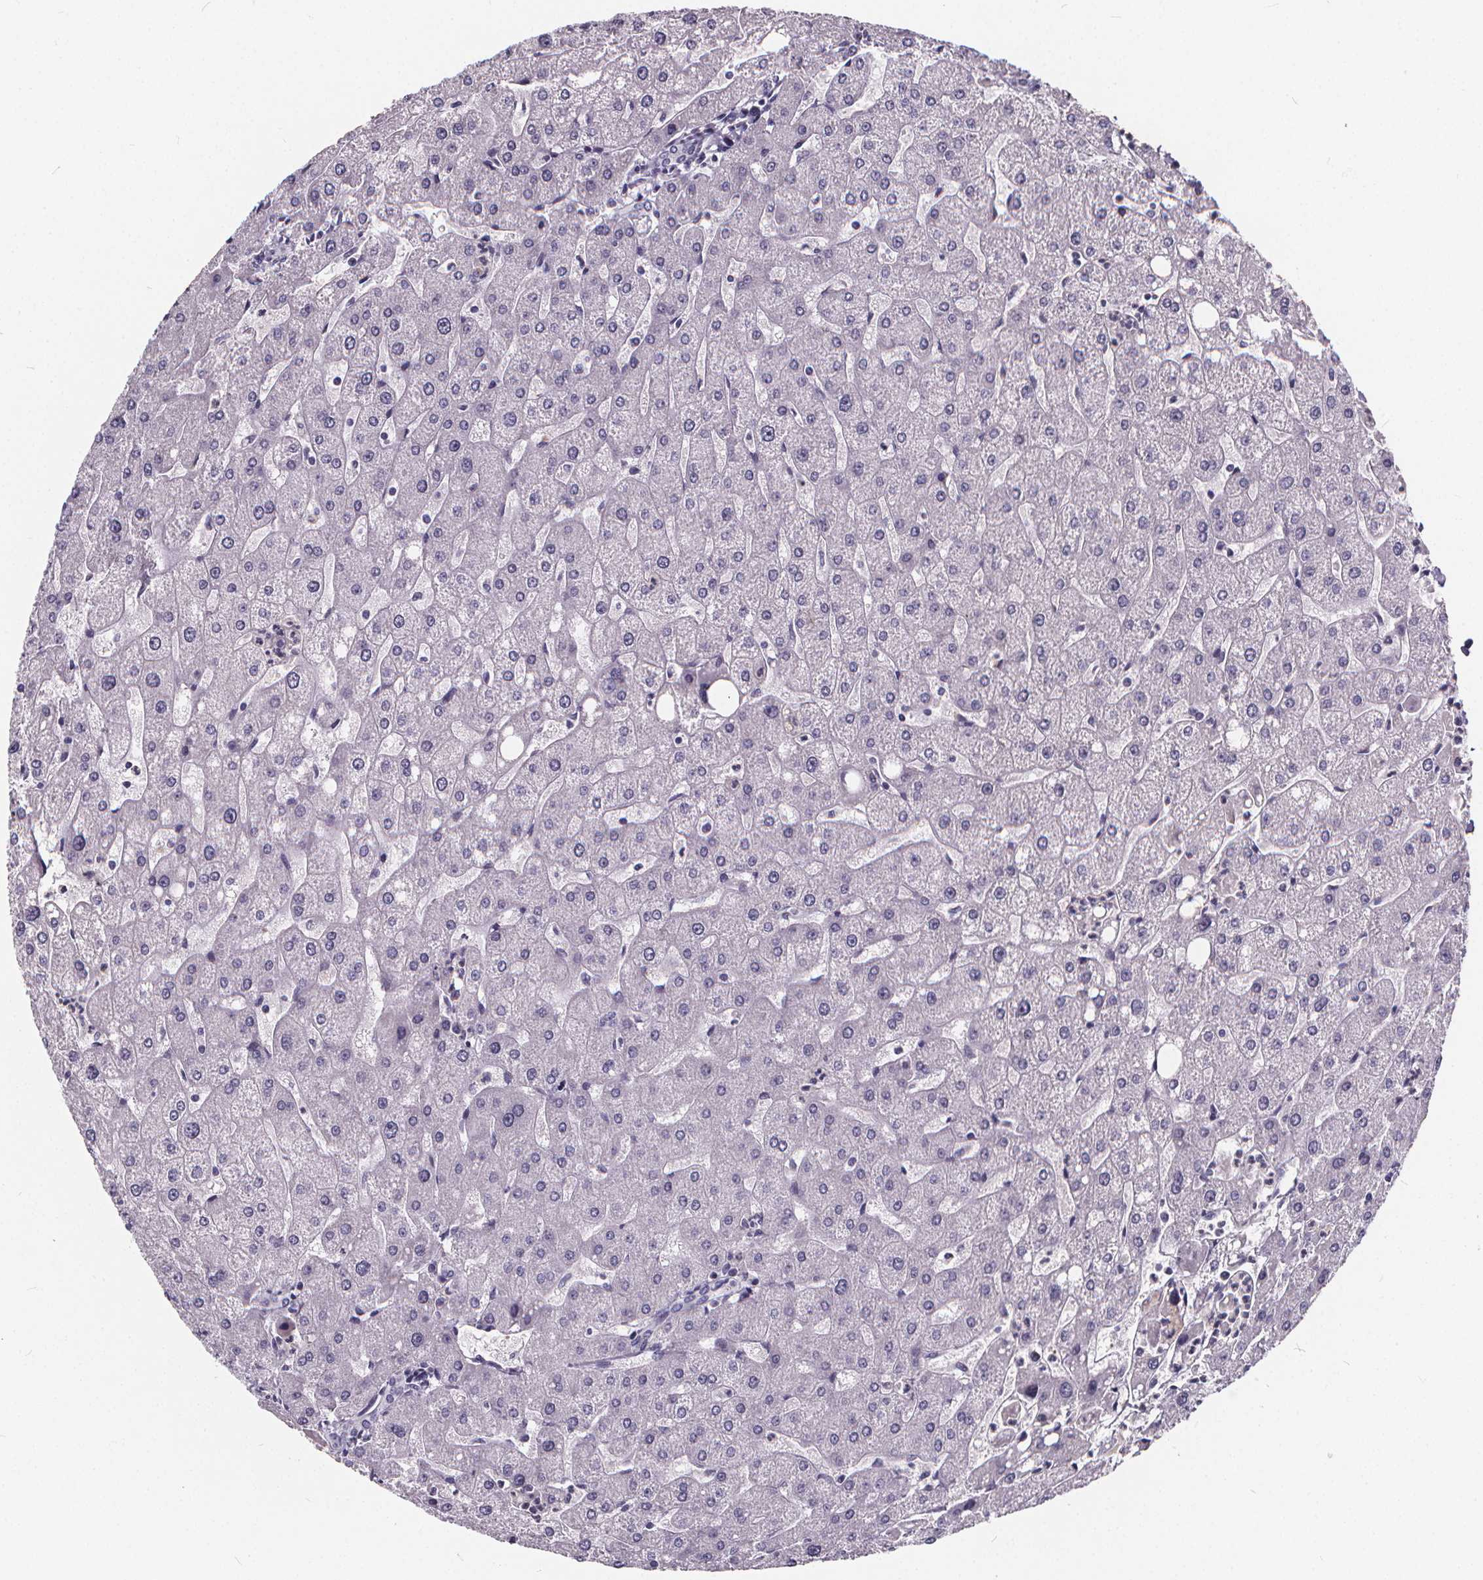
{"staining": {"intensity": "negative", "quantity": "none", "location": "none"}, "tissue": "liver", "cell_type": "Cholangiocytes", "image_type": "normal", "snomed": [{"axis": "morphology", "description": "Normal tissue, NOS"}, {"axis": "topography", "description": "Liver"}], "caption": "The micrograph exhibits no staining of cholangiocytes in unremarkable liver. (Immunohistochemistry (ihc), brightfield microscopy, high magnification).", "gene": "SPEF2", "patient": {"sex": "male", "age": 67}}